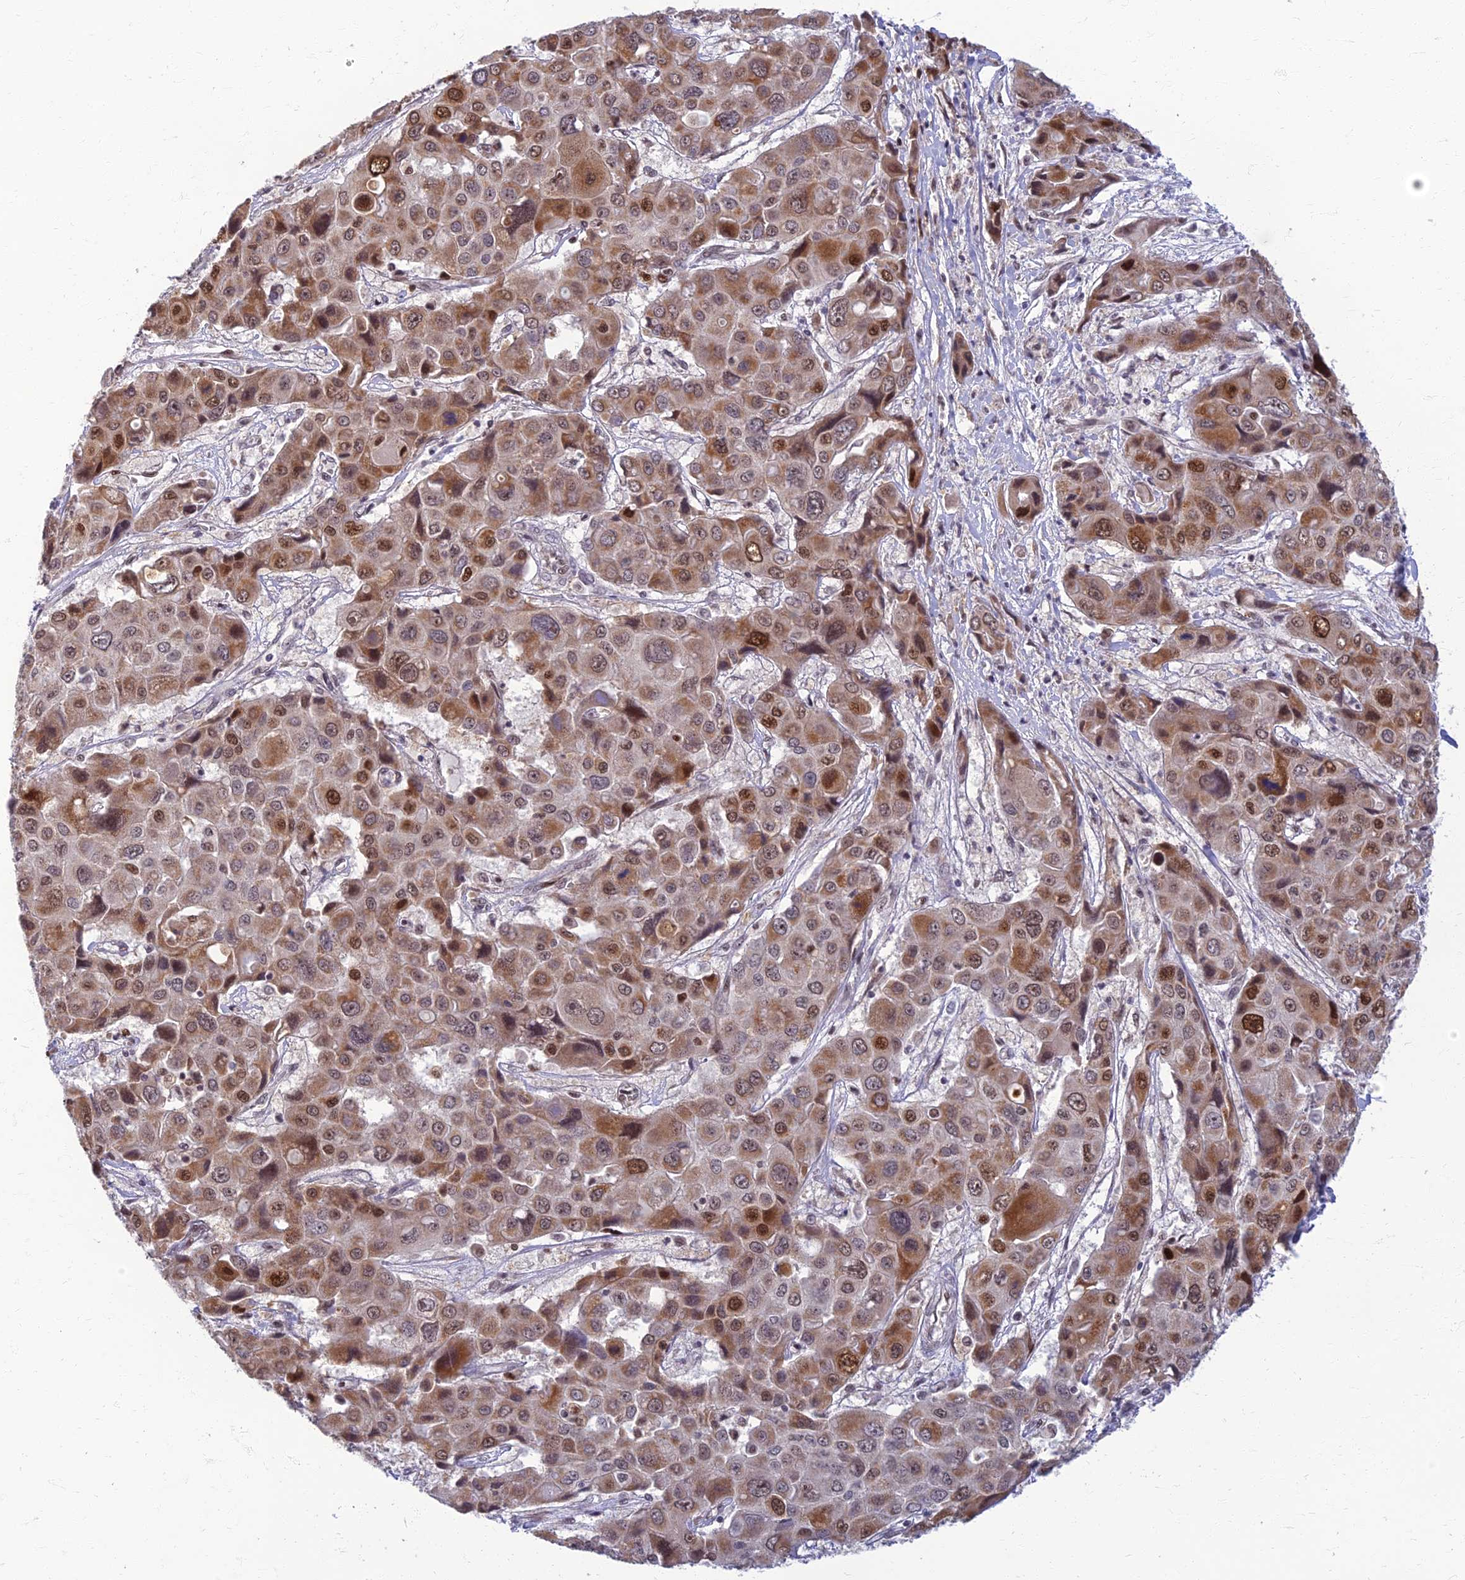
{"staining": {"intensity": "moderate", "quantity": ">75%", "location": "cytoplasmic/membranous,nuclear"}, "tissue": "liver cancer", "cell_type": "Tumor cells", "image_type": "cancer", "snomed": [{"axis": "morphology", "description": "Cholangiocarcinoma"}, {"axis": "topography", "description": "Liver"}], "caption": "This is a photomicrograph of IHC staining of liver cancer, which shows moderate expression in the cytoplasmic/membranous and nuclear of tumor cells.", "gene": "EARS2", "patient": {"sex": "male", "age": 67}}